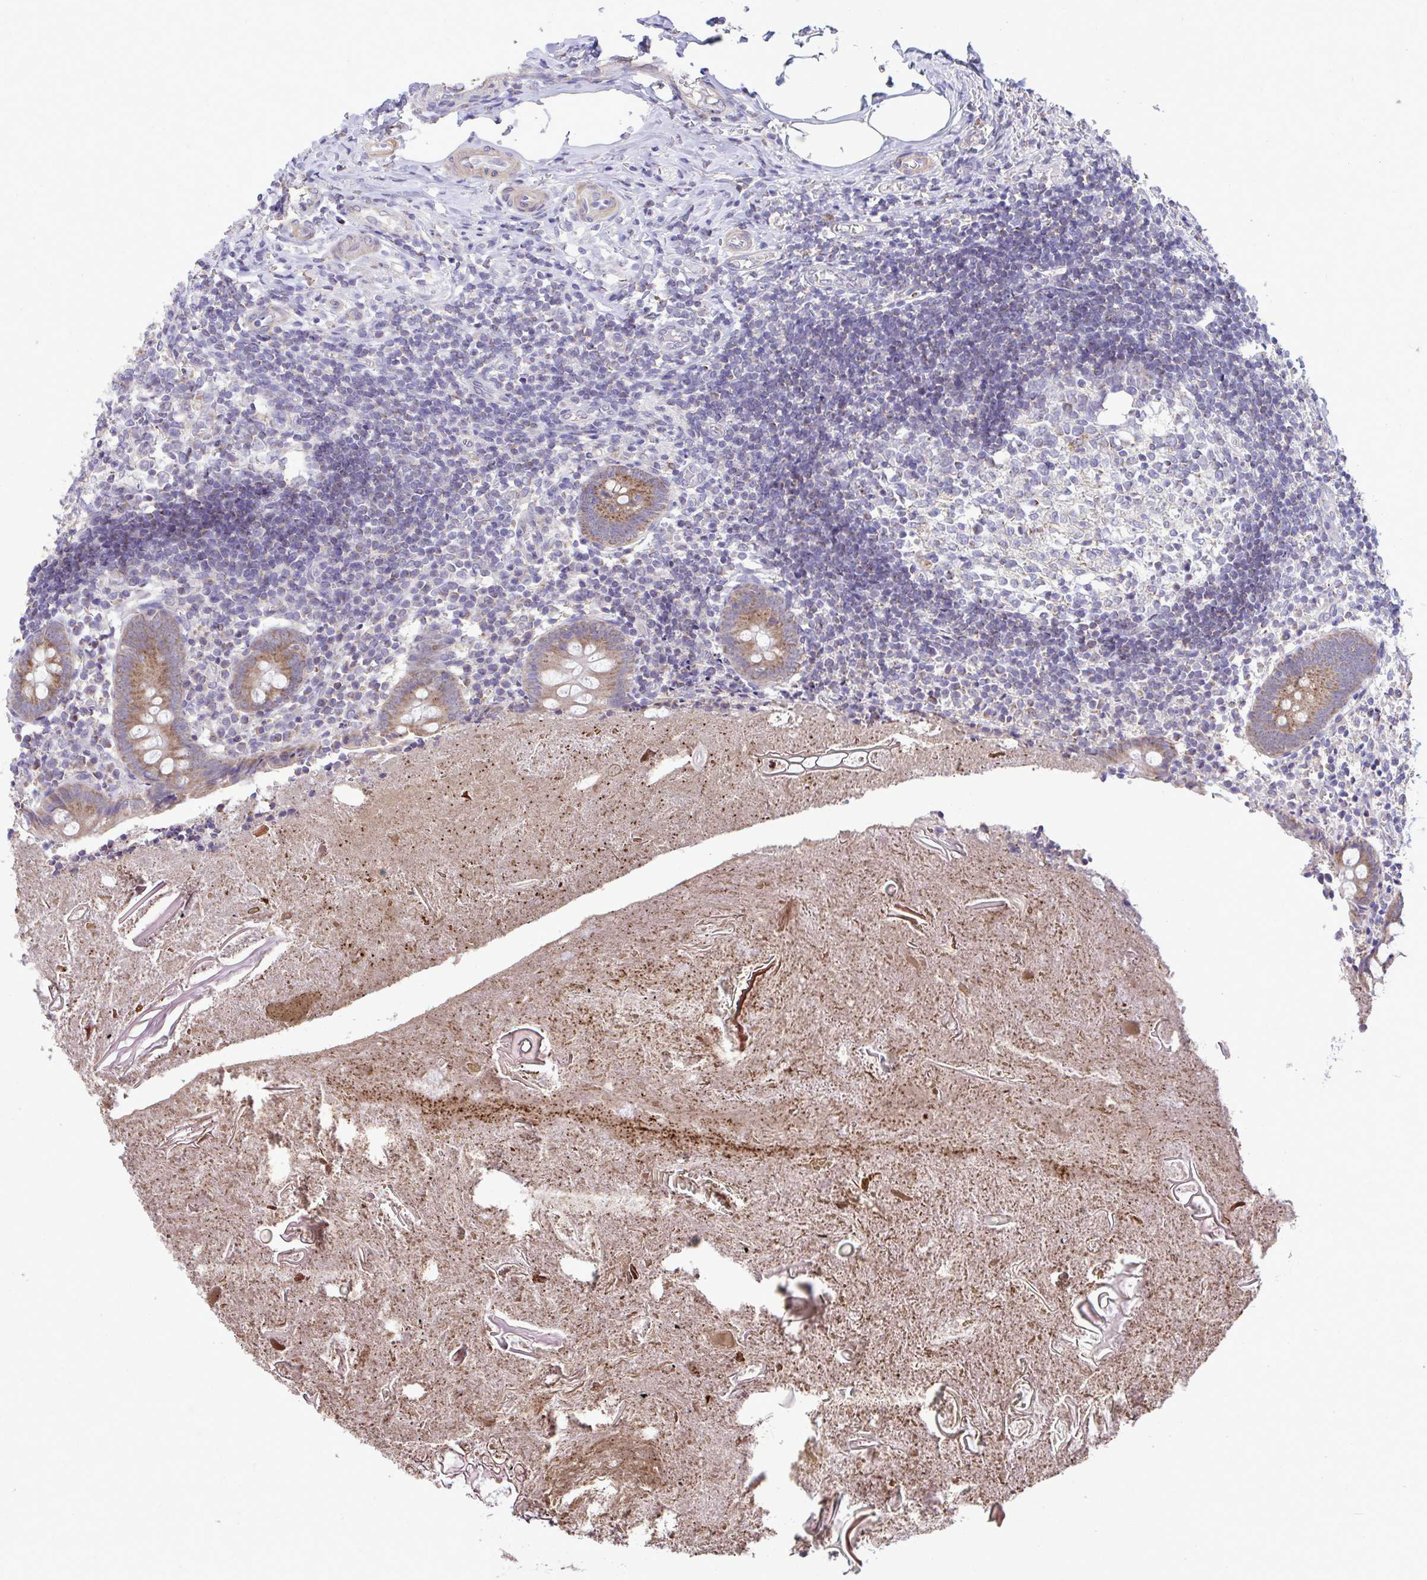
{"staining": {"intensity": "moderate", "quantity": ">75%", "location": "cytoplasmic/membranous"}, "tissue": "appendix", "cell_type": "Glandular cells", "image_type": "normal", "snomed": [{"axis": "morphology", "description": "Normal tissue, NOS"}, {"axis": "topography", "description": "Appendix"}], "caption": "Immunohistochemistry photomicrograph of unremarkable human appendix stained for a protein (brown), which demonstrates medium levels of moderate cytoplasmic/membranous staining in approximately >75% of glandular cells.", "gene": "ENSG00000269547", "patient": {"sex": "female", "age": 17}}